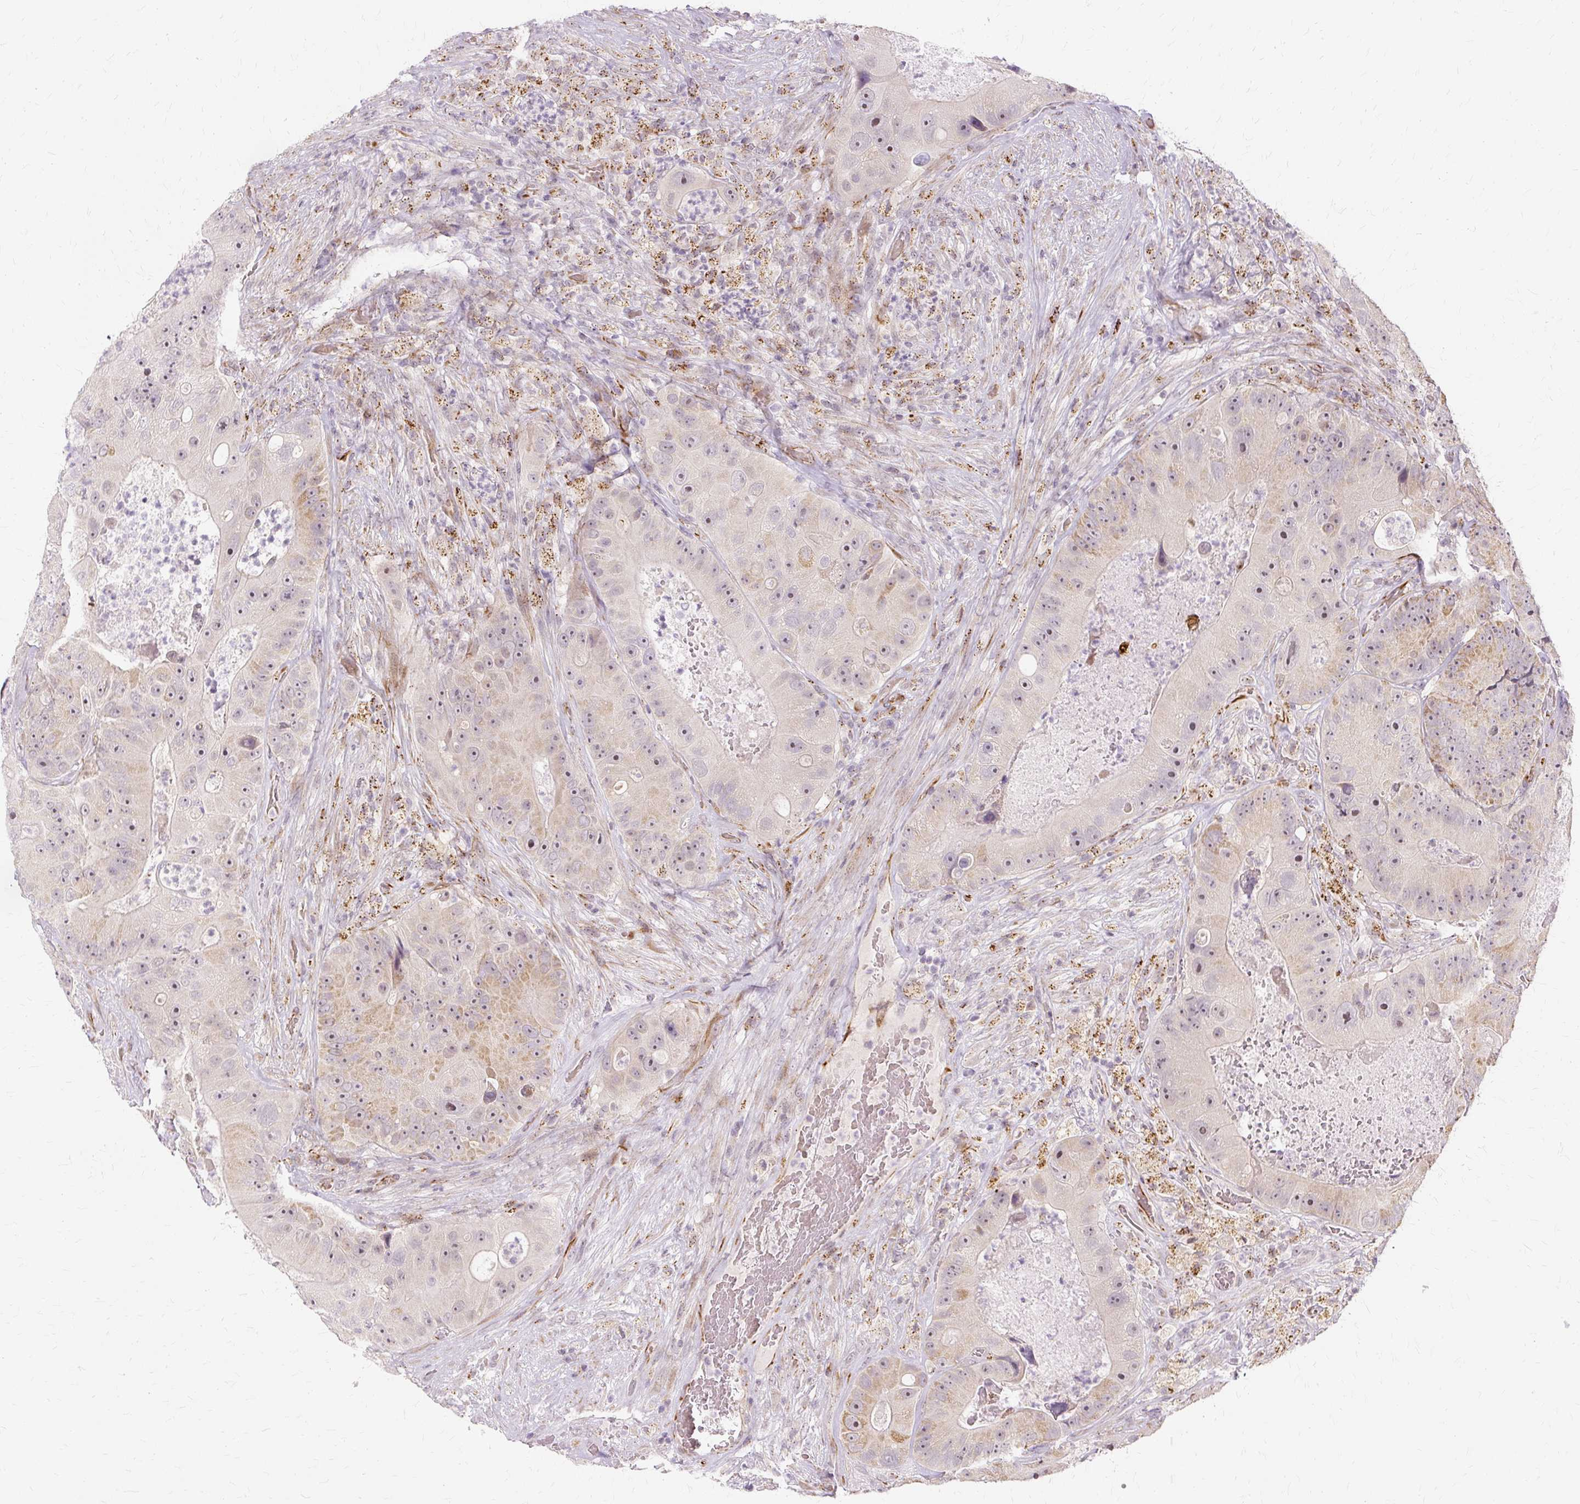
{"staining": {"intensity": "moderate", "quantity": "25%-75%", "location": "cytoplasmic/membranous,nuclear"}, "tissue": "colorectal cancer", "cell_type": "Tumor cells", "image_type": "cancer", "snomed": [{"axis": "morphology", "description": "Adenocarcinoma, NOS"}, {"axis": "topography", "description": "Colon"}], "caption": "The photomicrograph shows staining of colorectal cancer (adenocarcinoma), revealing moderate cytoplasmic/membranous and nuclear protein positivity (brown color) within tumor cells. (DAB = brown stain, brightfield microscopy at high magnification).", "gene": "MMACHC", "patient": {"sex": "female", "age": 86}}